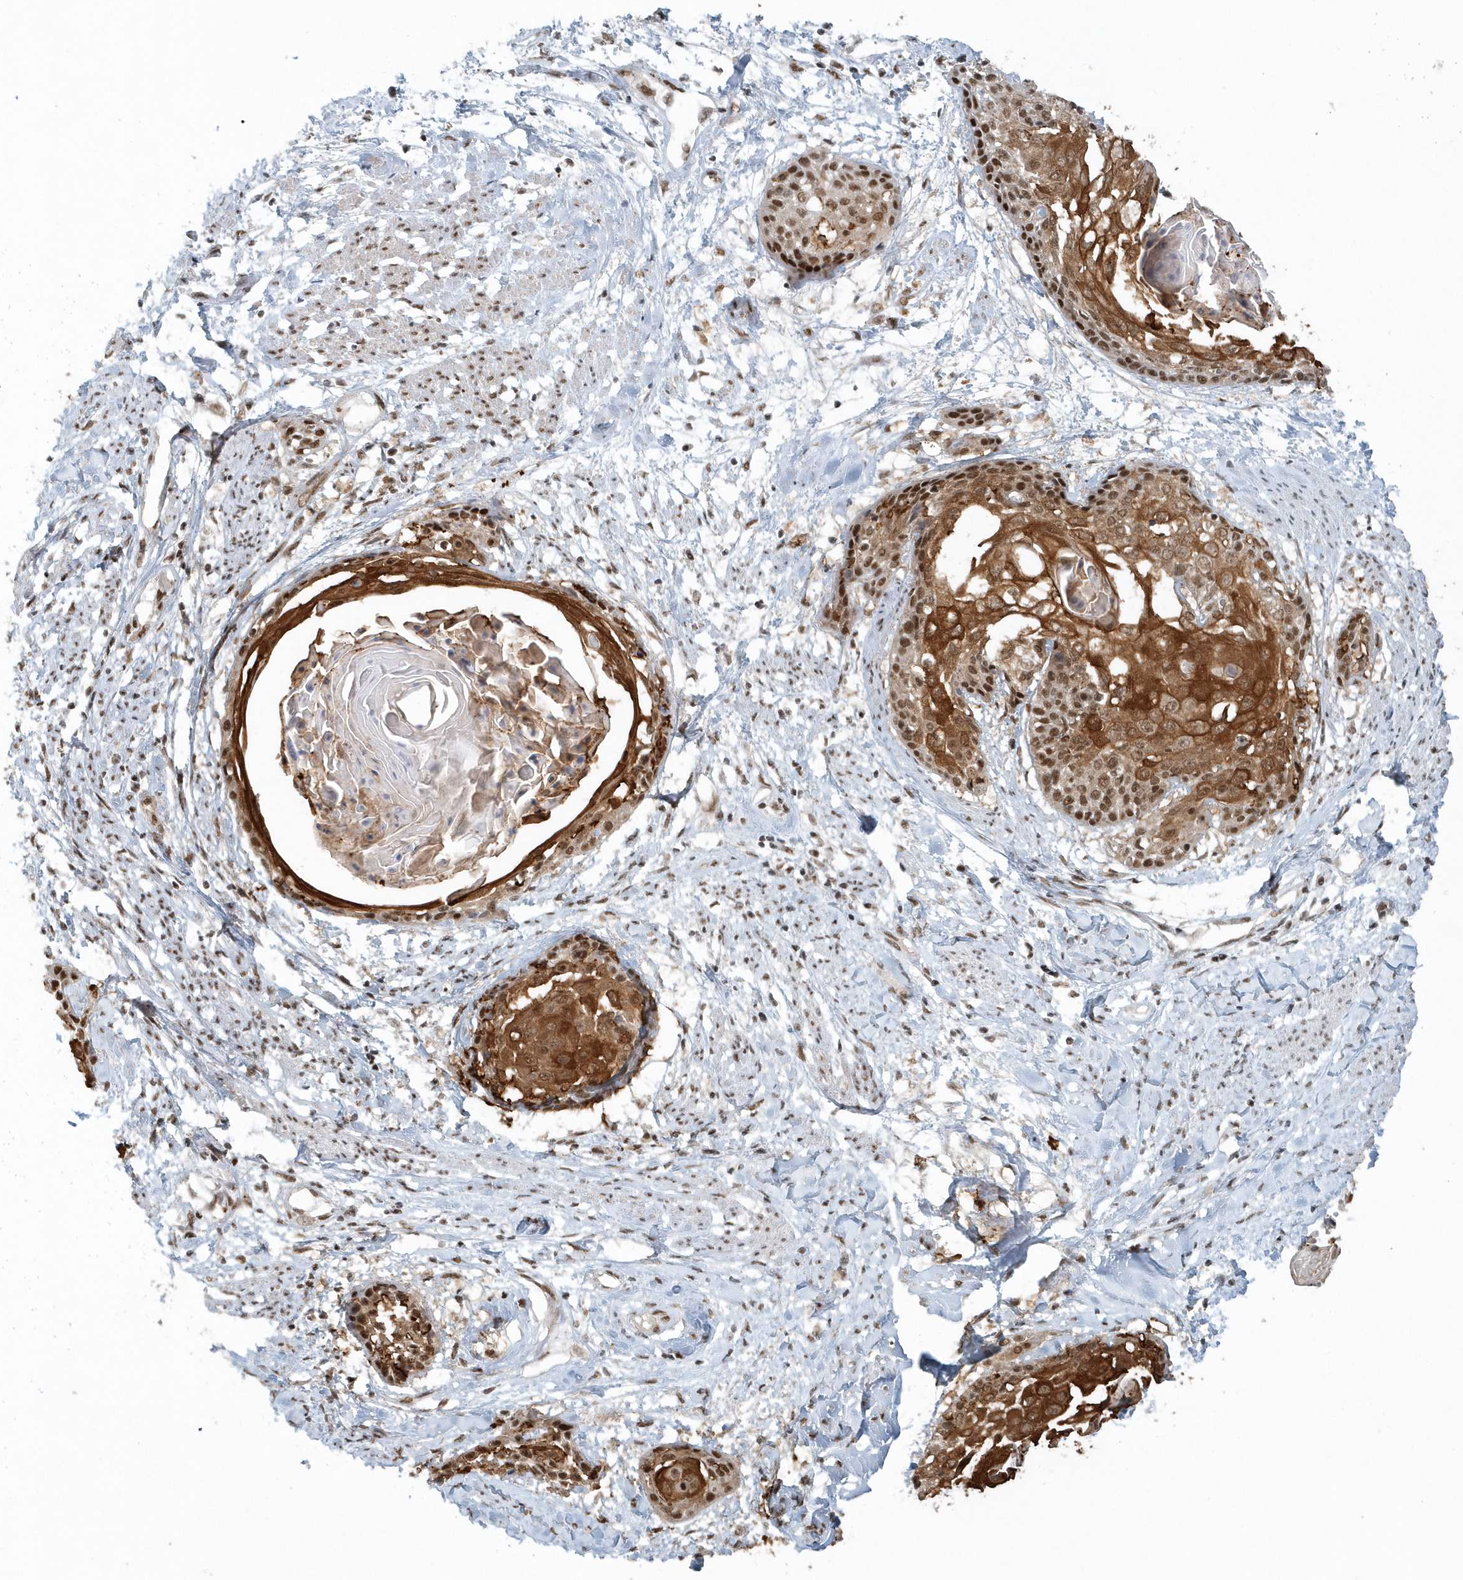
{"staining": {"intensity": "strong", "quantity": ">75%", "location": "cytoplasmic/membranous,nuclear"}, "tissue": "cervical cancer", "cell_type": "Tumor cells", "image_type": "cancer", "snomed": [{"axis": "morphology", "description": "Squamous cell carcinoma, NOS"}, {"axis": "topography", "description": "Cervix"}], "caption": "An image of cervical cancer (squamous cell carcinoma) stained for a protein reveals strong cytoplasmic/membranous and nuclear brown staining in tumor cells. (DAB IHC with brightfield microscopy, high magnification).", "gene": "YTHDC1", "patient": {"sex": "female", "age": 57}}